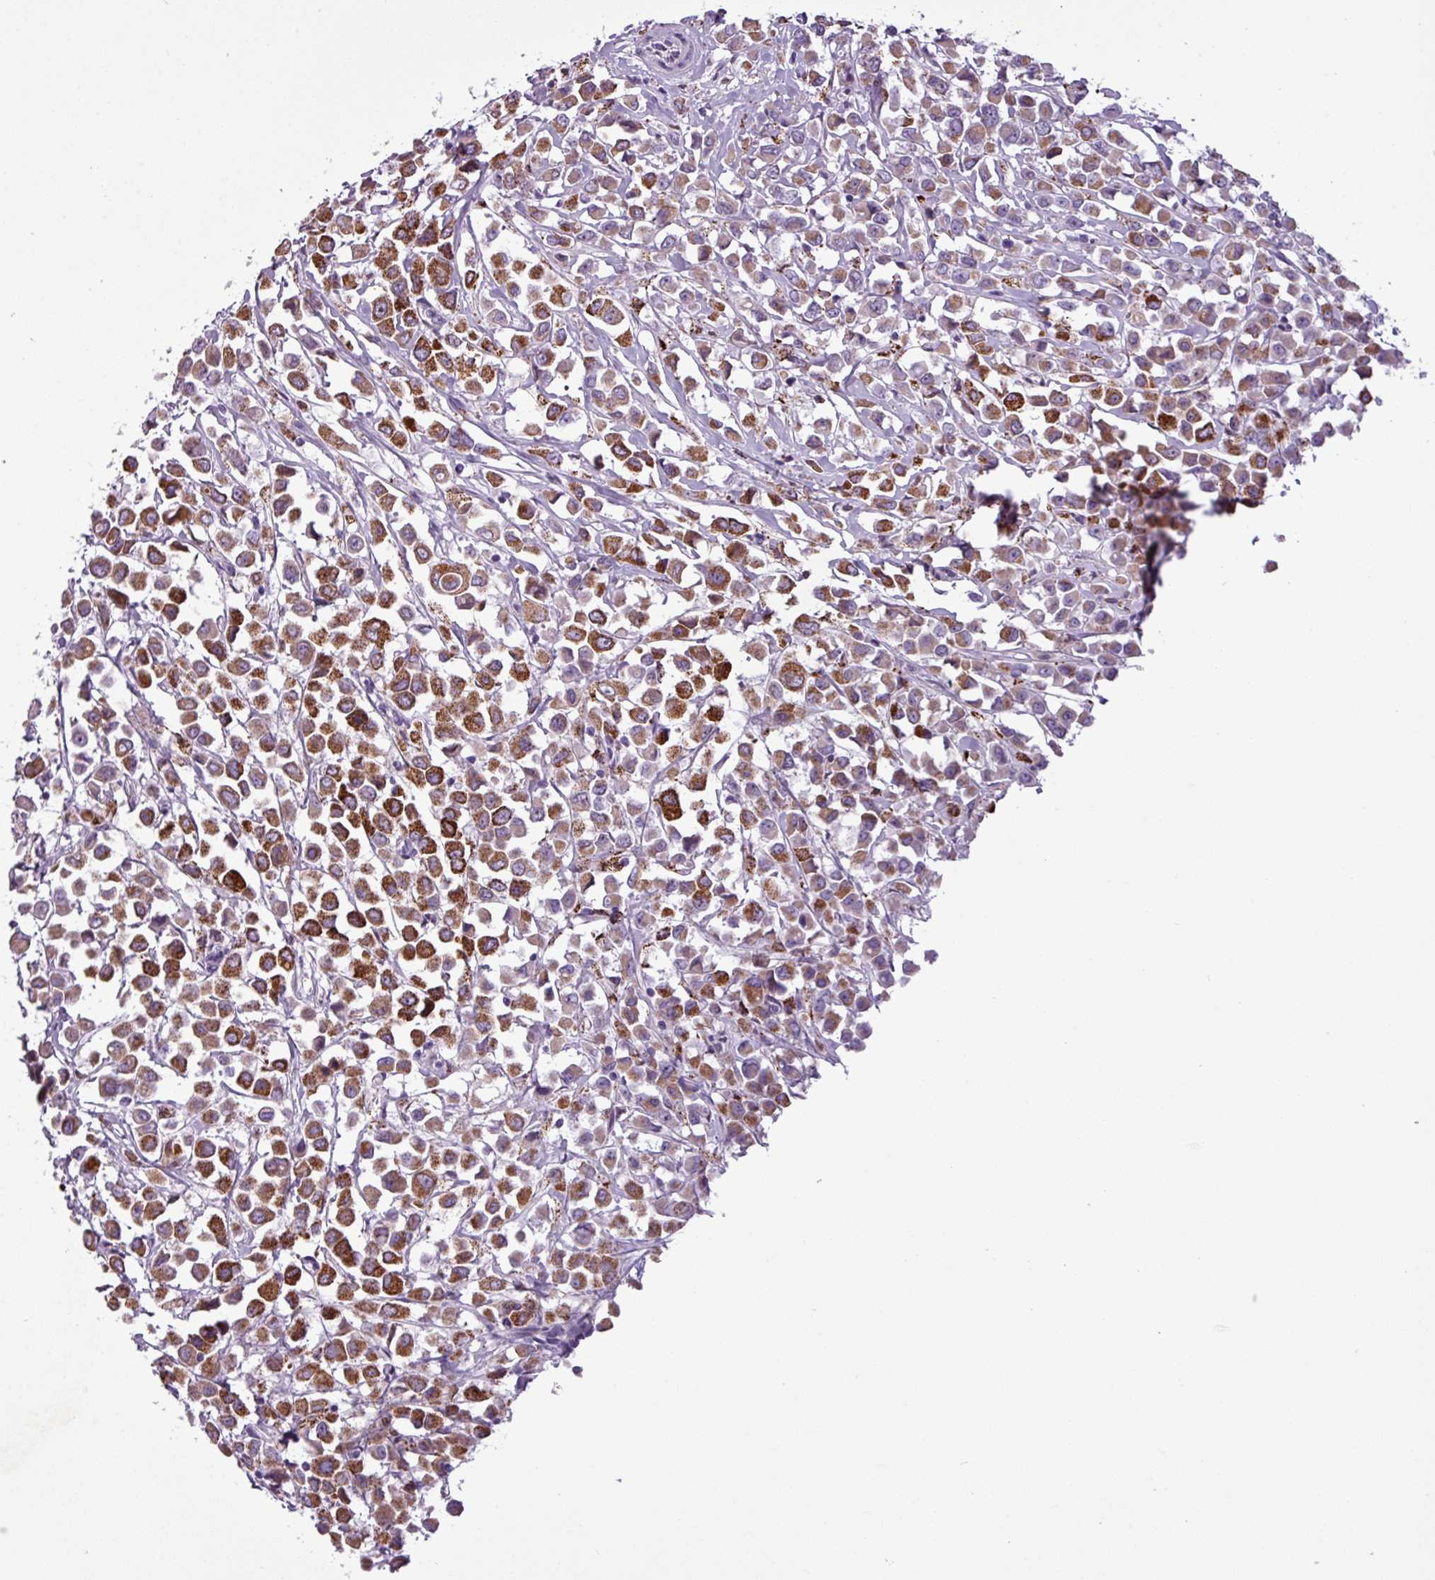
{"staining": {"intensity": "strong", "quantity": ">75%", "location": "cytoplasmic/membranous"}, "tissue": "breast cancer", "cell_type": "Tumor cells", "image_type": "cancer", "snomed": [{"axis": "morphology", "description": "Duct carcinoma"}, {"axis": "topography", "description": "Breast"}], "caption": "This photomicrograph reveals IHC staining of invasive ductal carcinoma (breast), with high strong cytoplasmic/membranous expression in about >75% of tumor cells.", "gene": "ZNF667", "patient": {"sex": "female", "age": 61}}